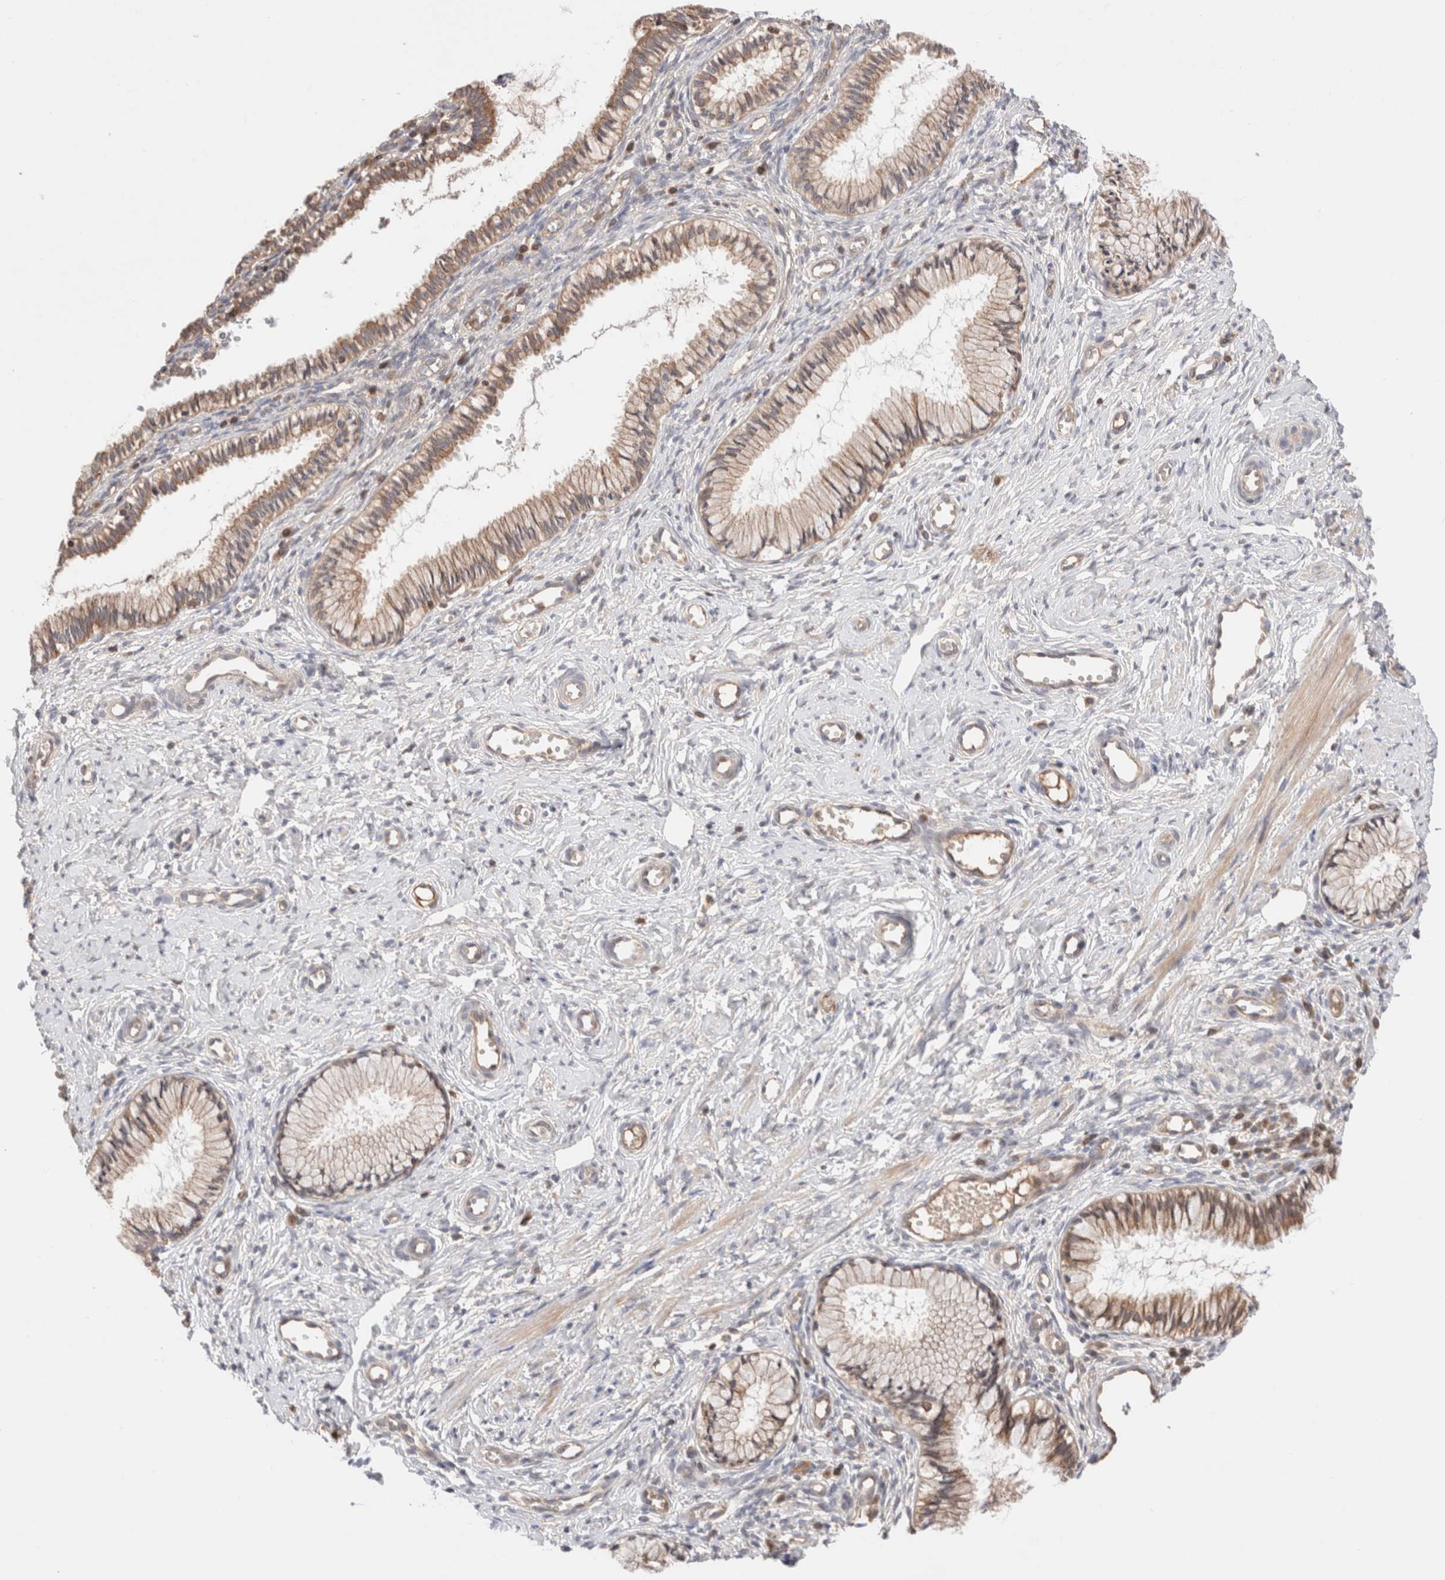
{"staining": {"intensity": "moderate", "quantity": ">75%", "location": "cytoplasmic/membranous"}, "tissue": "cervix", "cell_type": "Glandular cells", "image_type": "normal", "snomed": [{"axis": "morphology", "description": "Normal tissue, NOS"}, {"axis": "topography", "description": "Cervix"}], "caption": "This histopathology image reveals benign cervix stained with IHC to label a protein in brown. The cytoplasmic/membranous of glandular cells show moderate positivity for the protein. Nuclei are counter-stained blue.", "gene": "SIKE1", "patient": {"sex": "female", "age": 27}}